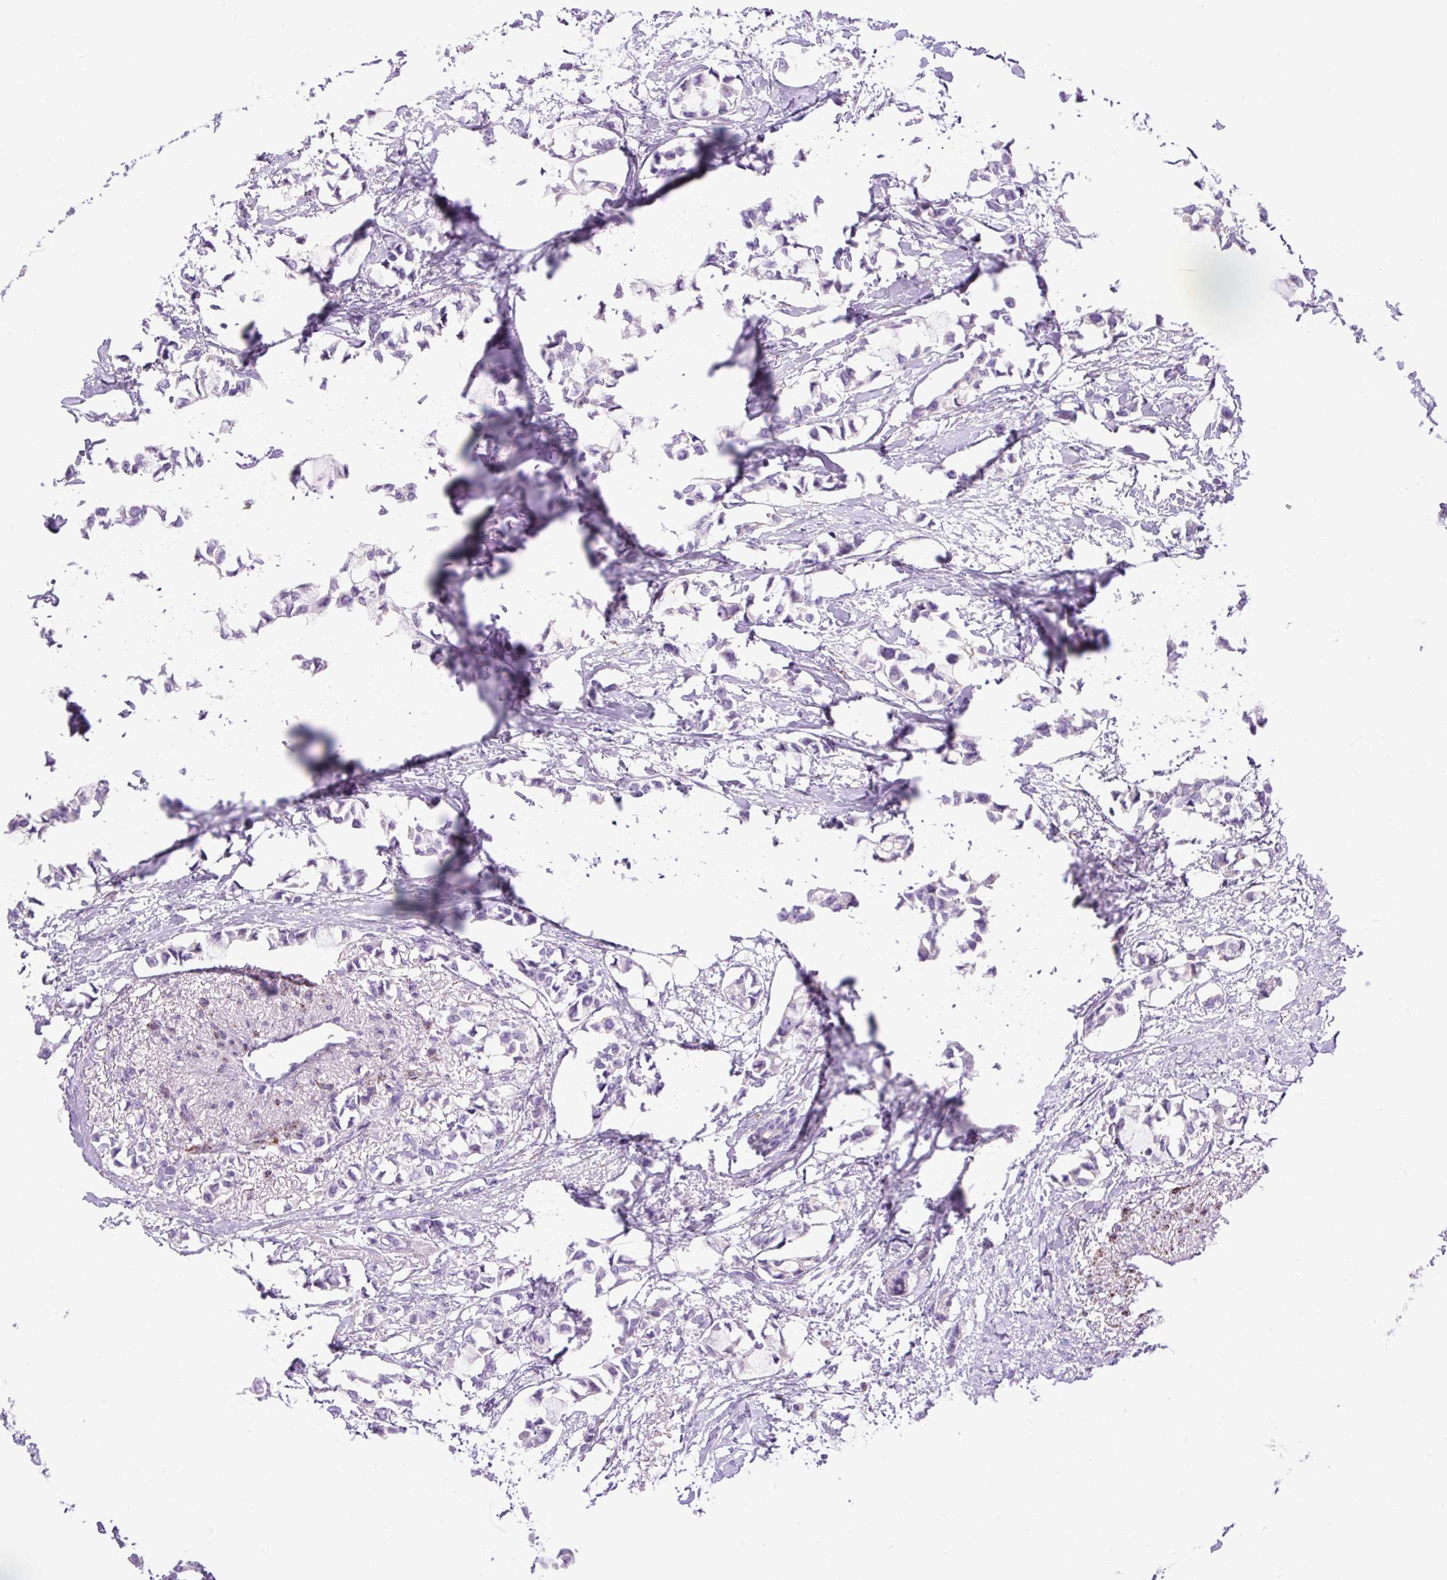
{"staining": {"intensity": "negative", "quantity": "none", "location": "none"}, "tissue": "breast cancer", "cell_type": "Tumor cells", "image_type": "cancer", "snomed": [{"axis": "morphology", "description": "Duct carcinoma"}, {"axis": "topography", "description": "Breast"}], "caption": "A photomicrograph of human breast cancer is negative for staining in tumor cells.", "gene": "ZNF256", "patient": {"sex": "female", "age": 73}}